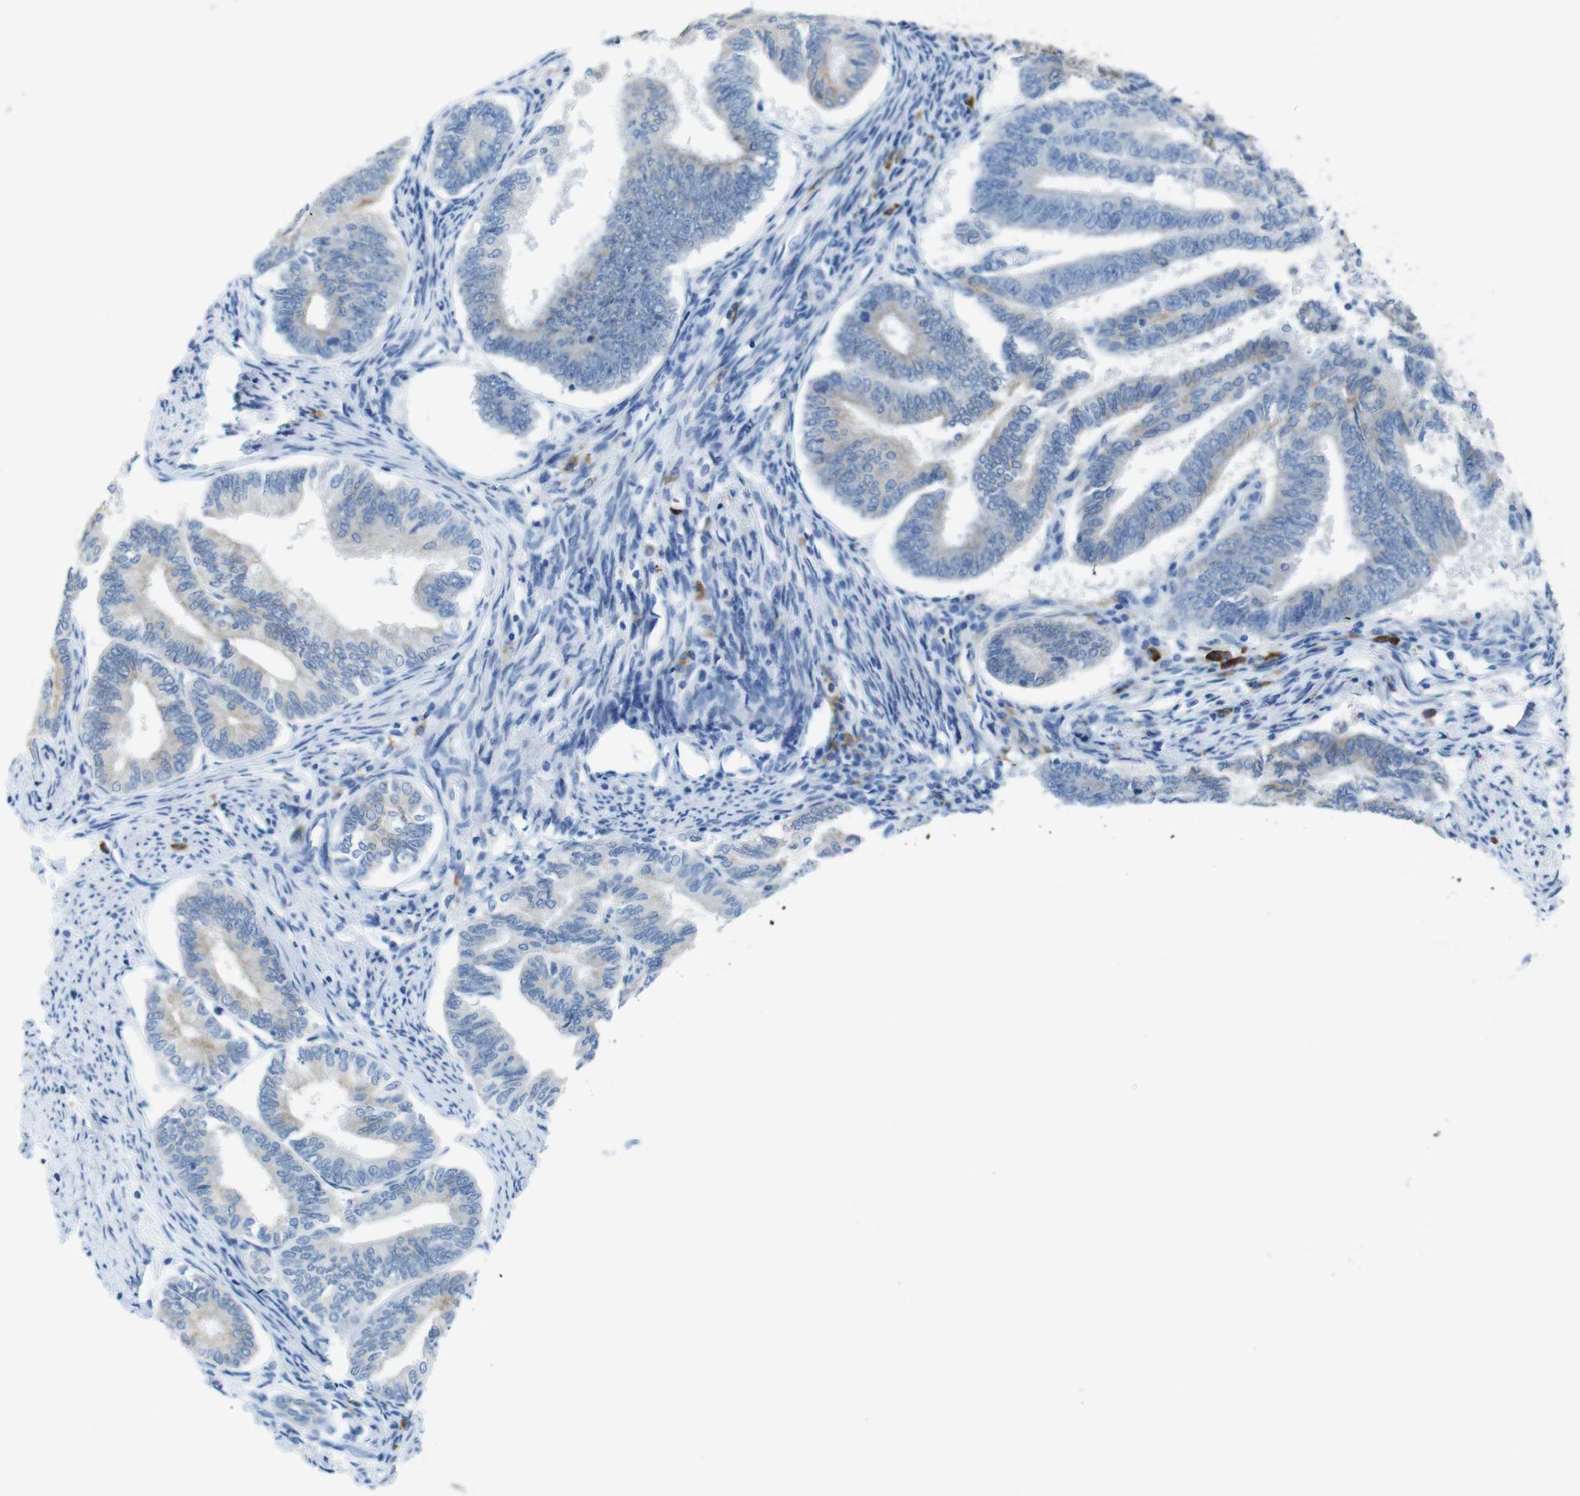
{"staining": {"intensity": "moderate", "quantity": "<25%", "location": "cytoplasmic/membranous"}, "tissue": "endometrial cancer", "cell_type": "Tumor cells", "image_type": "cancer", "snomed": [{"axis": "morphology", "description": "Adenocarcinoma, NOS"}, {"axis": "topography", "description": "Endometrium"}], "caption": "High-power microscopy captured an immunohistochemistry (IHC) photomicrograph of endometrial cancer (adenocarcinoma), revealing moderate cytoplasmic/membranous expression in approximately <25% of tumor cells.", "gene": "CLMN", "patient": {"sex": "female", "age": 86}}